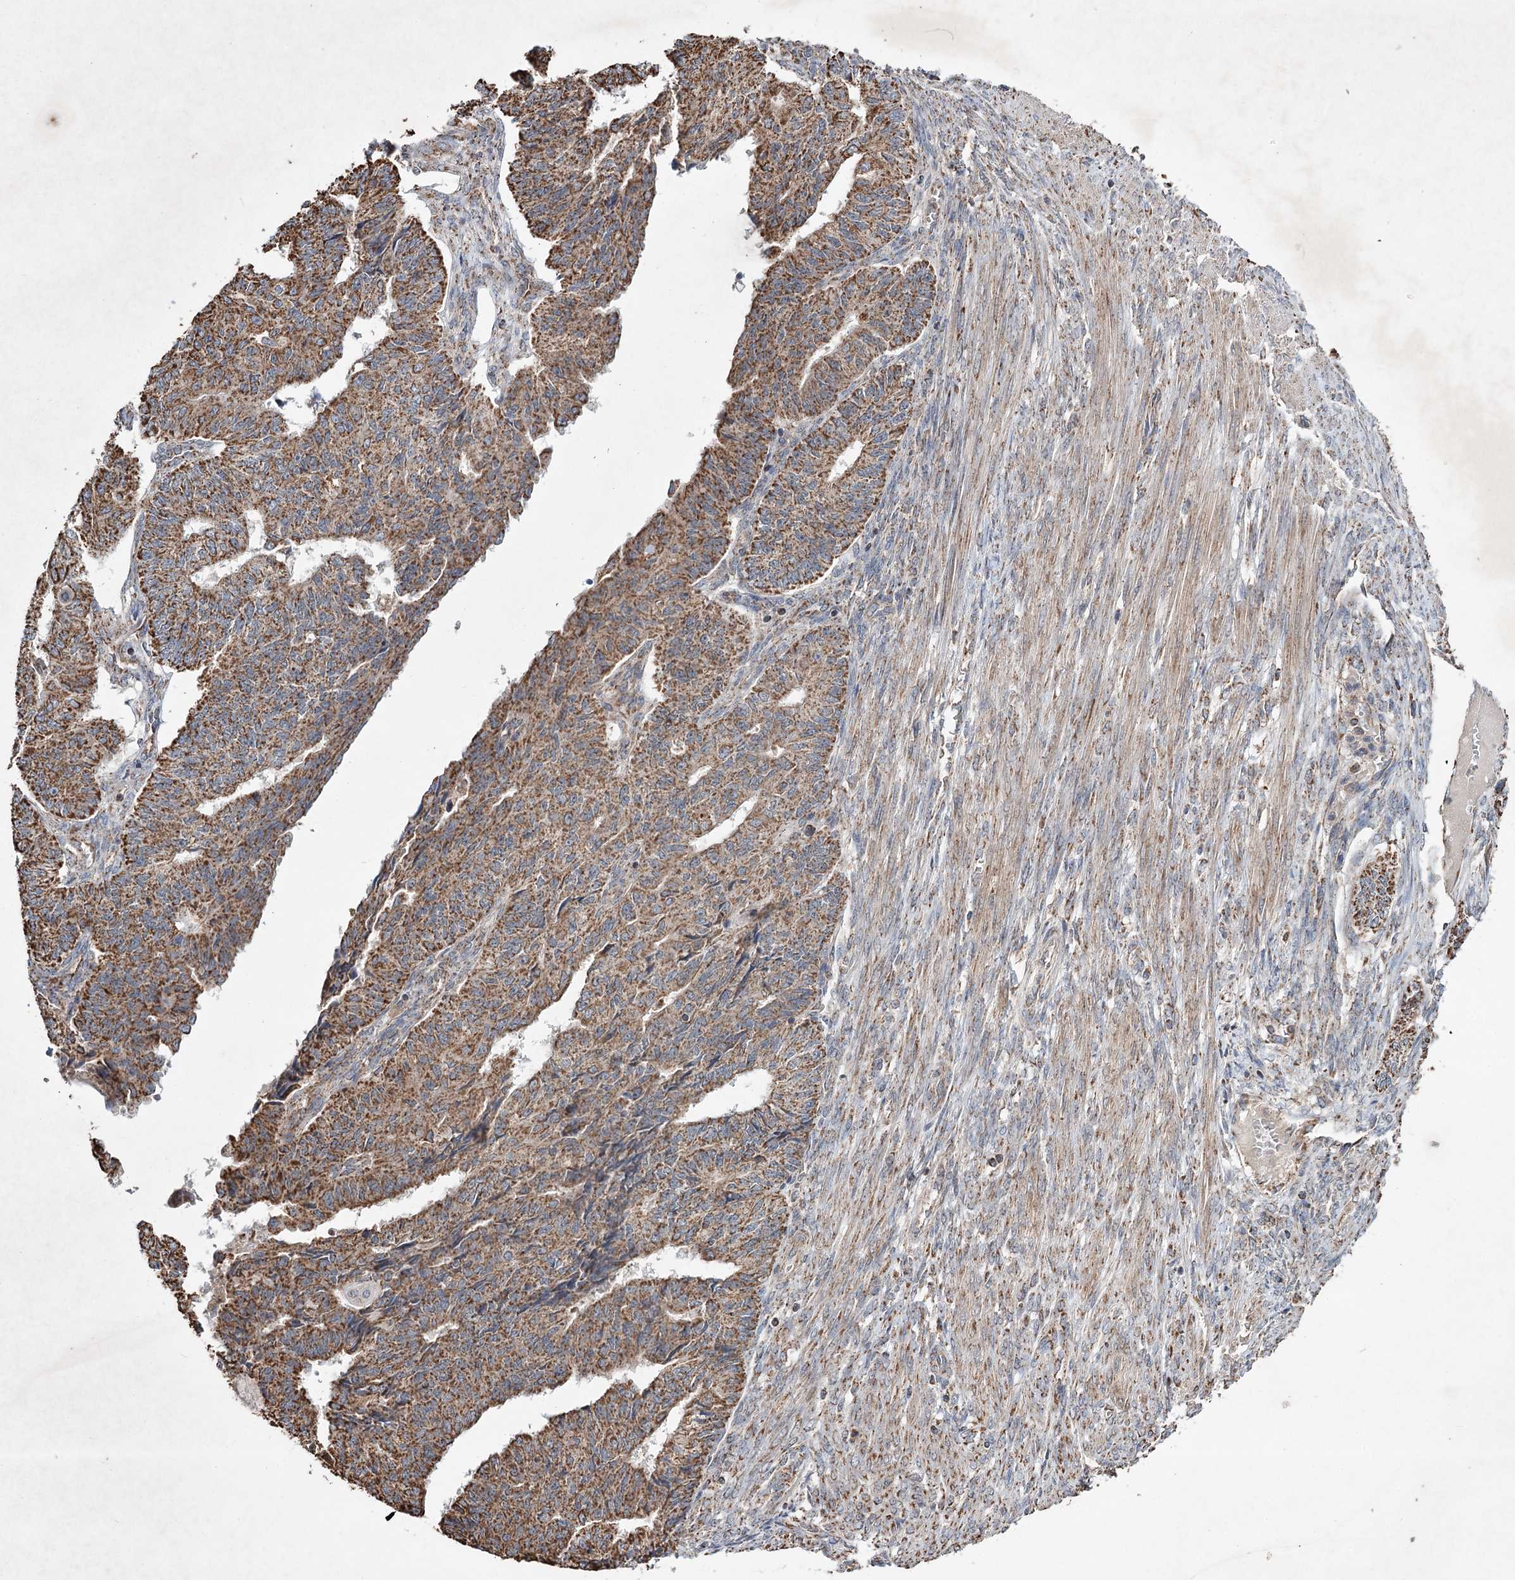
{"staining": {"intensity": "moderate", "quantity": ">75%", "location": "cytoplasmic/membranous"}, "tissue": "endometrial cancer", "cell_type": "Tumor cells", "image_type": "cancer", "snomed": [{"axis": "morphology", "description": "Adenocarcinoma, NOS"}, {"axis": "topography", "description": "Endometrium"}], "caption": "Protein staining shows moderate cytoplasmic/membranous staining in about >75% of tumor cells in adenocarcinoma (endometrial).", "gene": "PIK3CB", "patient": {"sex": "female", "age": 32}}